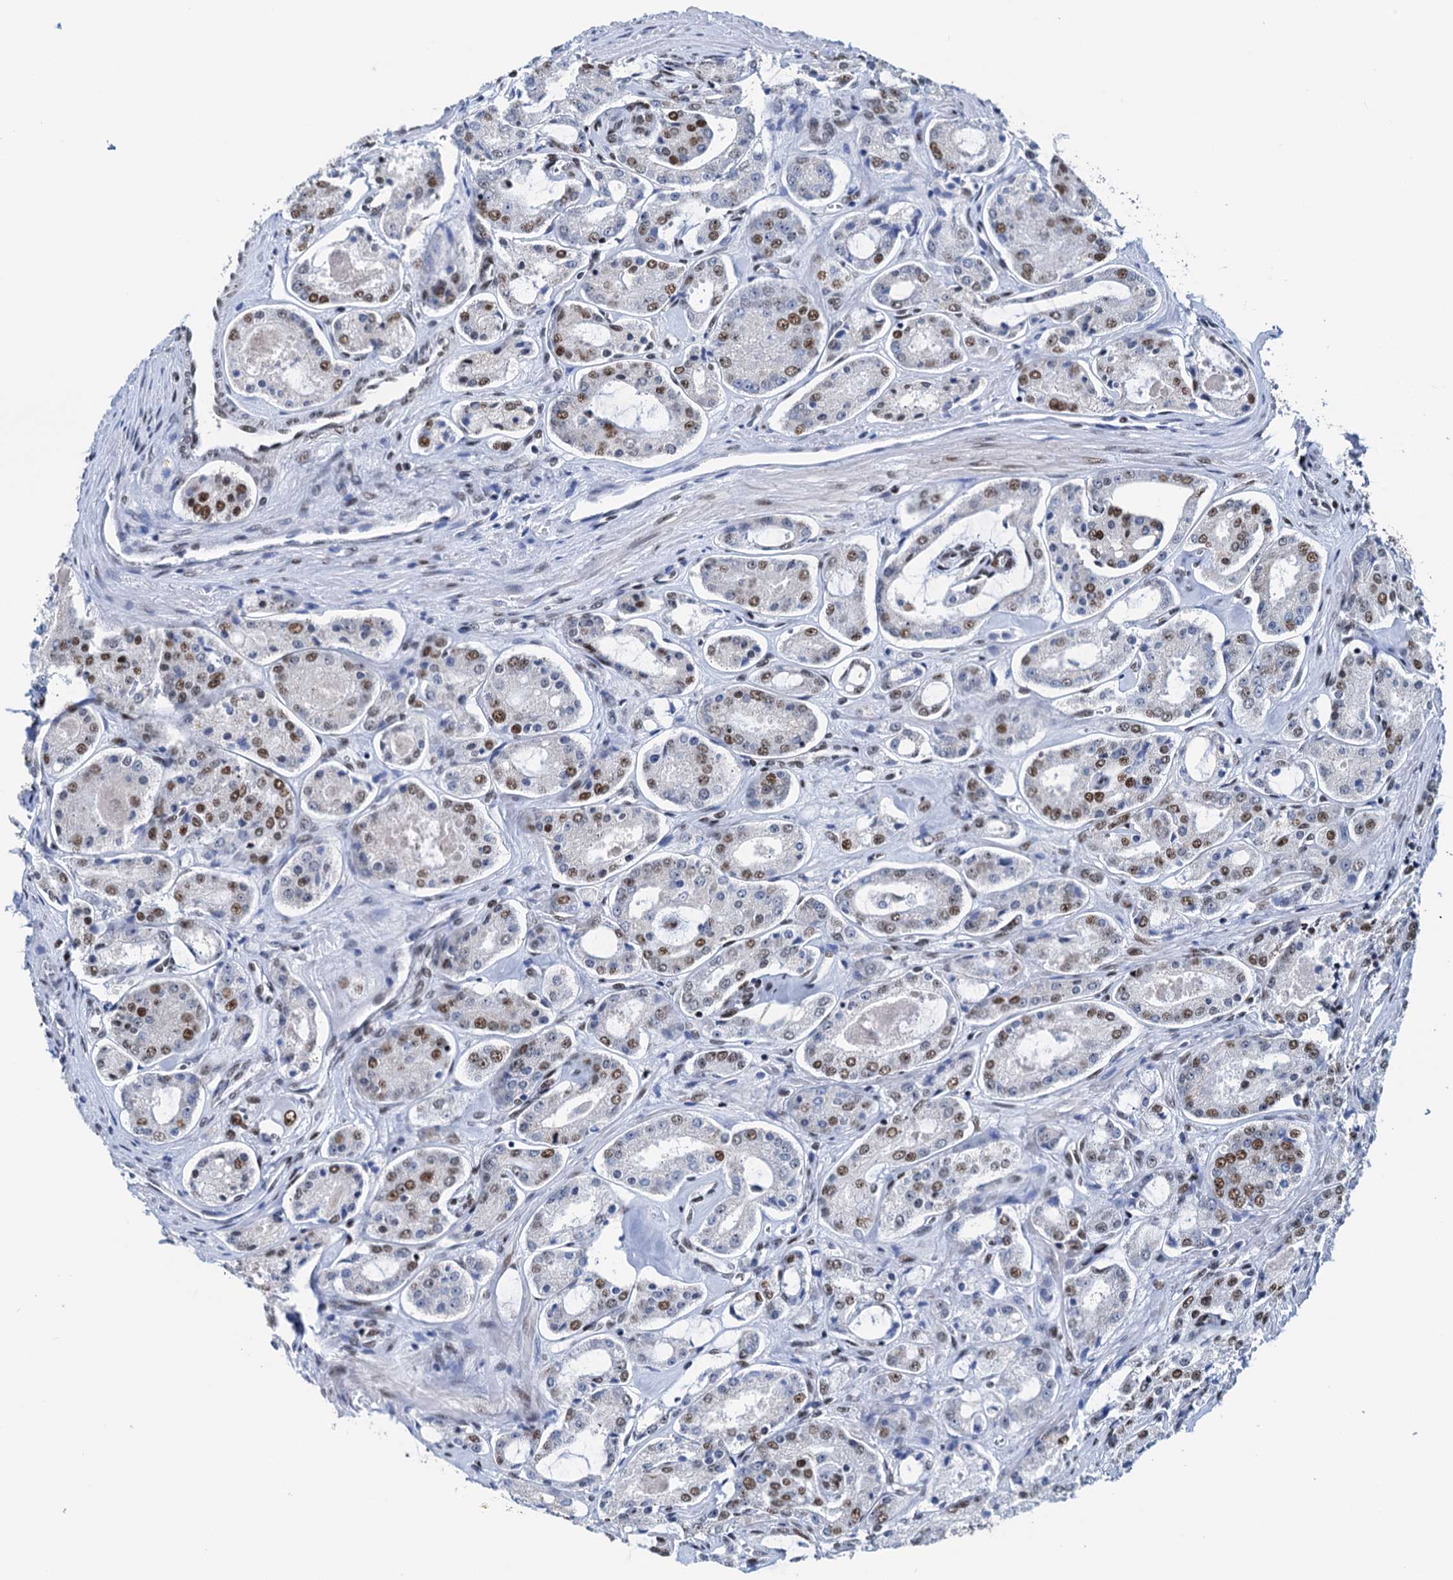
{"staining": {"intensity": "moderate", "quantity": "25%-75%", "location": "nuclear"}, "tissue": "prostate cancer", "cell_type": "Tumor cells", "image_type": "cancer", "snomed": [{"axis": "morphology", "description": "Adenocarcinoma, Low grade"}, {"axis": "topography", "description": "Prostate"}], "caption": "The micrograph exhibits immunohistochemical staining of prostate cancer (low-grade adenocarcinoma). There is moderate nuclear staining is seen in approximately 25%-75% of tumor cells. (brown staining indicates protein expression, while blue staining denotes nuclei).", "gene": "SLTM", "patient": {"sex": "male", "age": 68}}